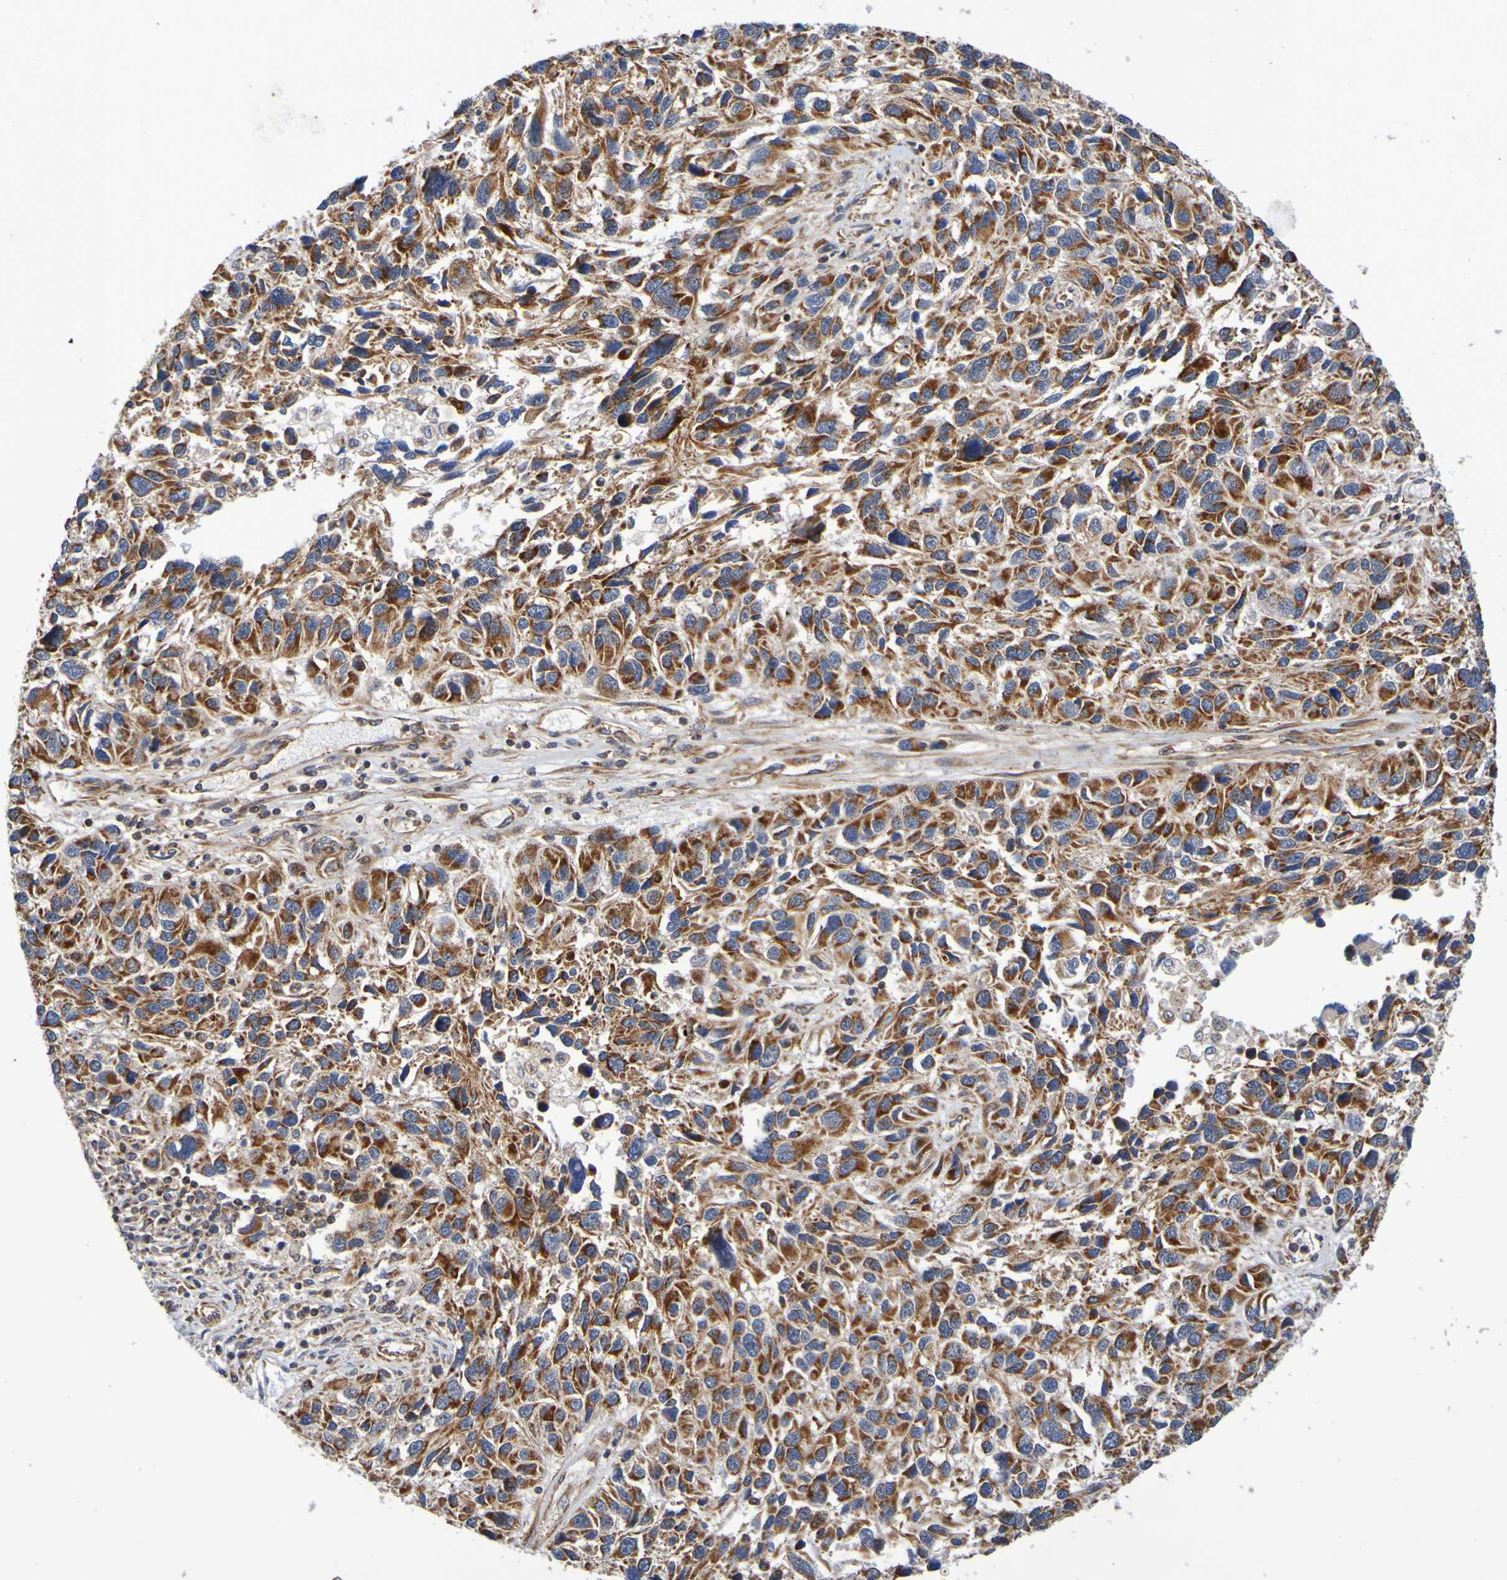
{"staining": {"intensity": "strong", "quantity": ">75%", "location": "cytoplasmic/membranous"}, "tissue": "melanoma", "cell_type": "Tumor cells", "image_type": "cancer", "snomed": [{"axis": "morphology", "description": "Malignant melanoma, NOS"}, {"axis": "topography", "description": "Skin"}], "caption": "IHC micrograph of human melanoma stained for a protein (brown), which demonstrates high levels of strong cytoplasmic/membranous expression in approximately >75% of tumor cells.", "gene": "CCDC51", "patient": {"sex": "male", "age": 53}}